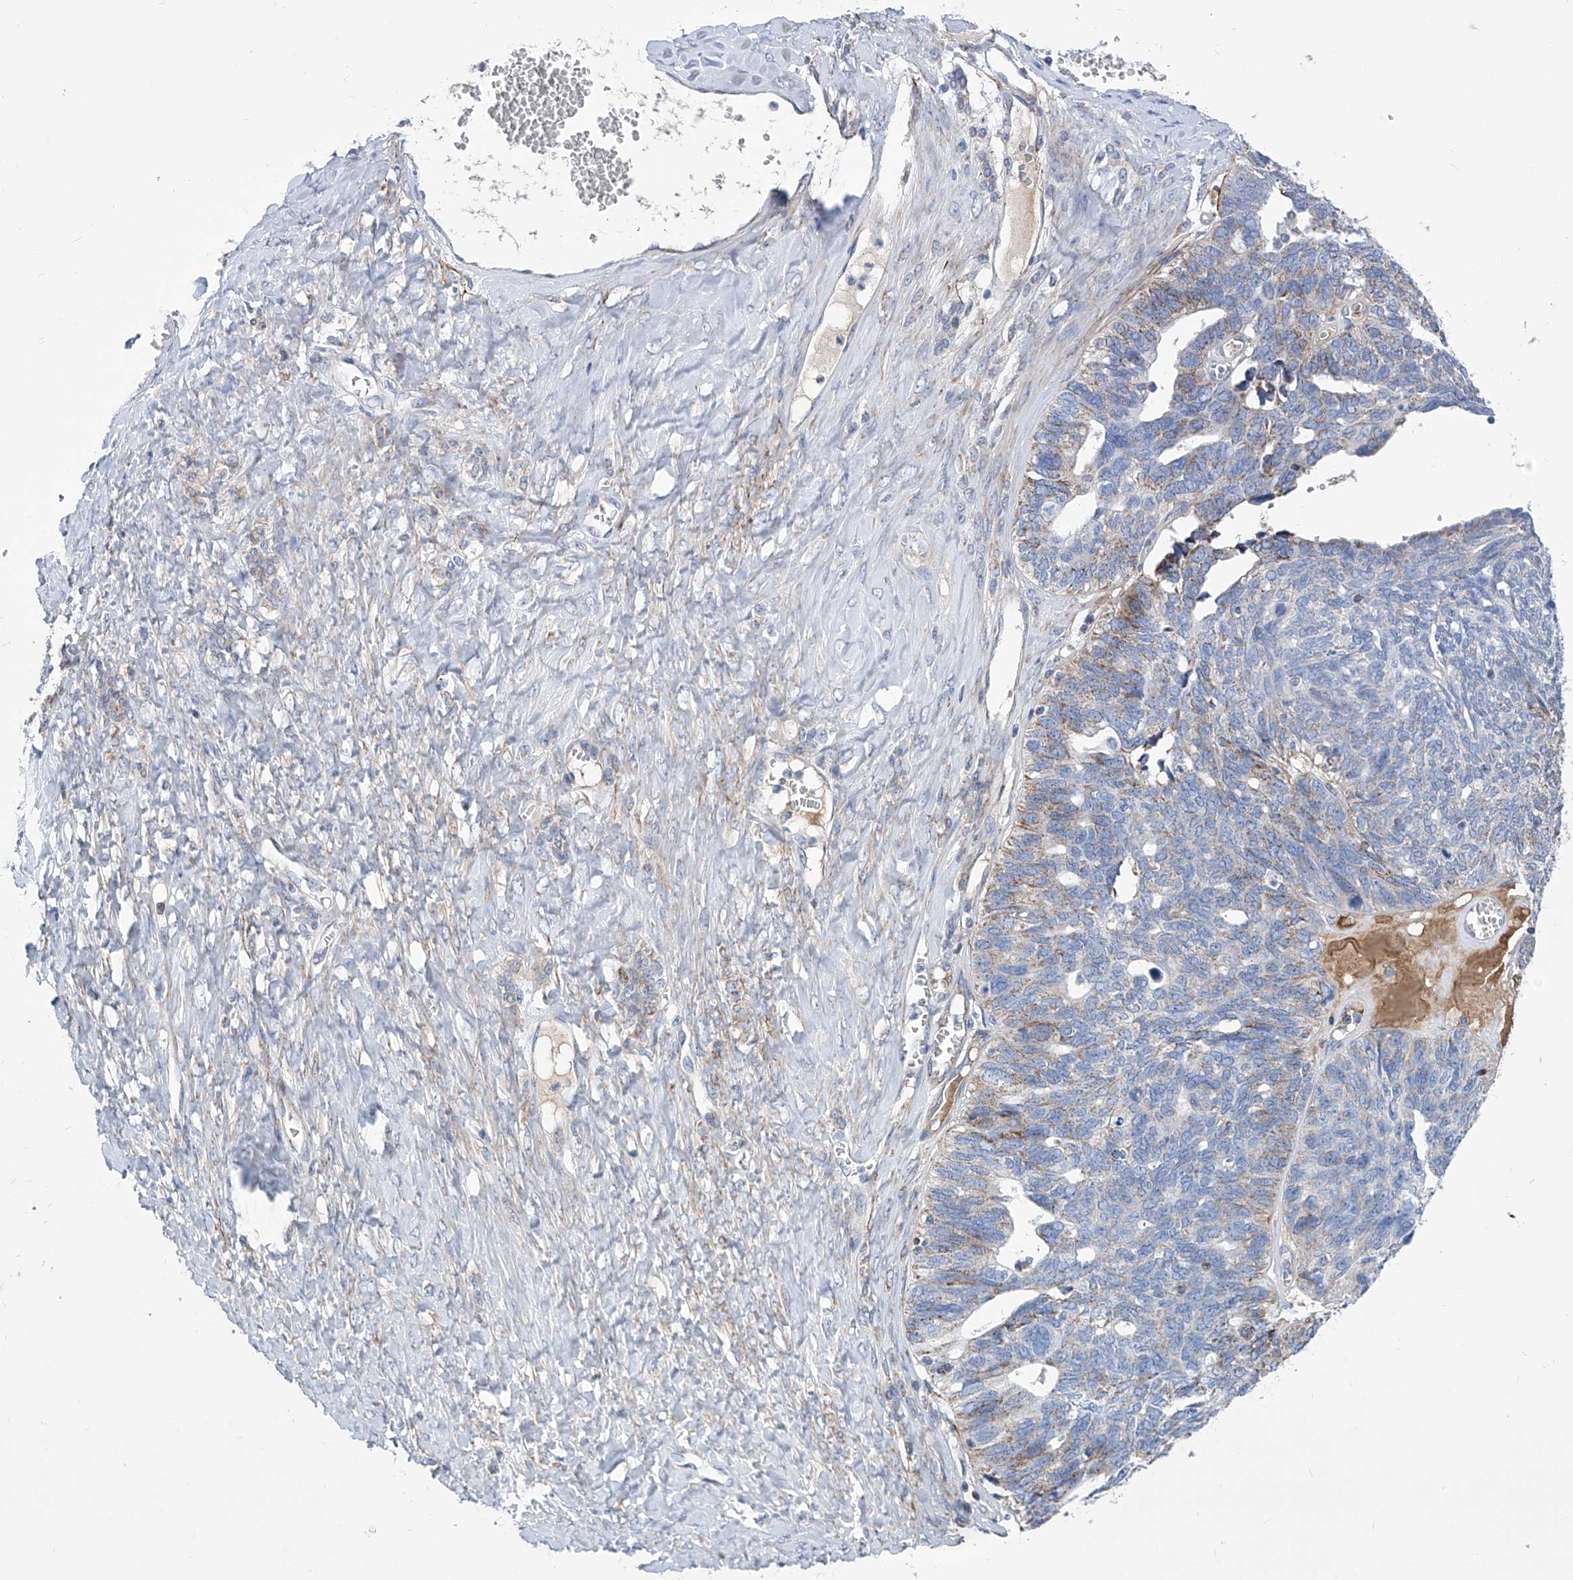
{"staining": {"intensity": "moderate", "quantity": "<25%", "location": "cytoplasmic/membranous"}, "tissue": "ovarian cancer", "cell_type": "Tumor cells", "image_type": "cancer", "snomed": [{"axis": "morphology", "description": "Cystadenocarcinoma, serous, NOS"}, {"axis": "topography", "description": "Ovary"}], "caption": "Serous cystadenocarcinoma (ovarian) stained for a protein (brown) reveals moderate cytoplasmic/membranous positive positivity in about <25% of tumor cells.", "gene": "SRBD1", "patient": {"sex": "female", "age": 79}}